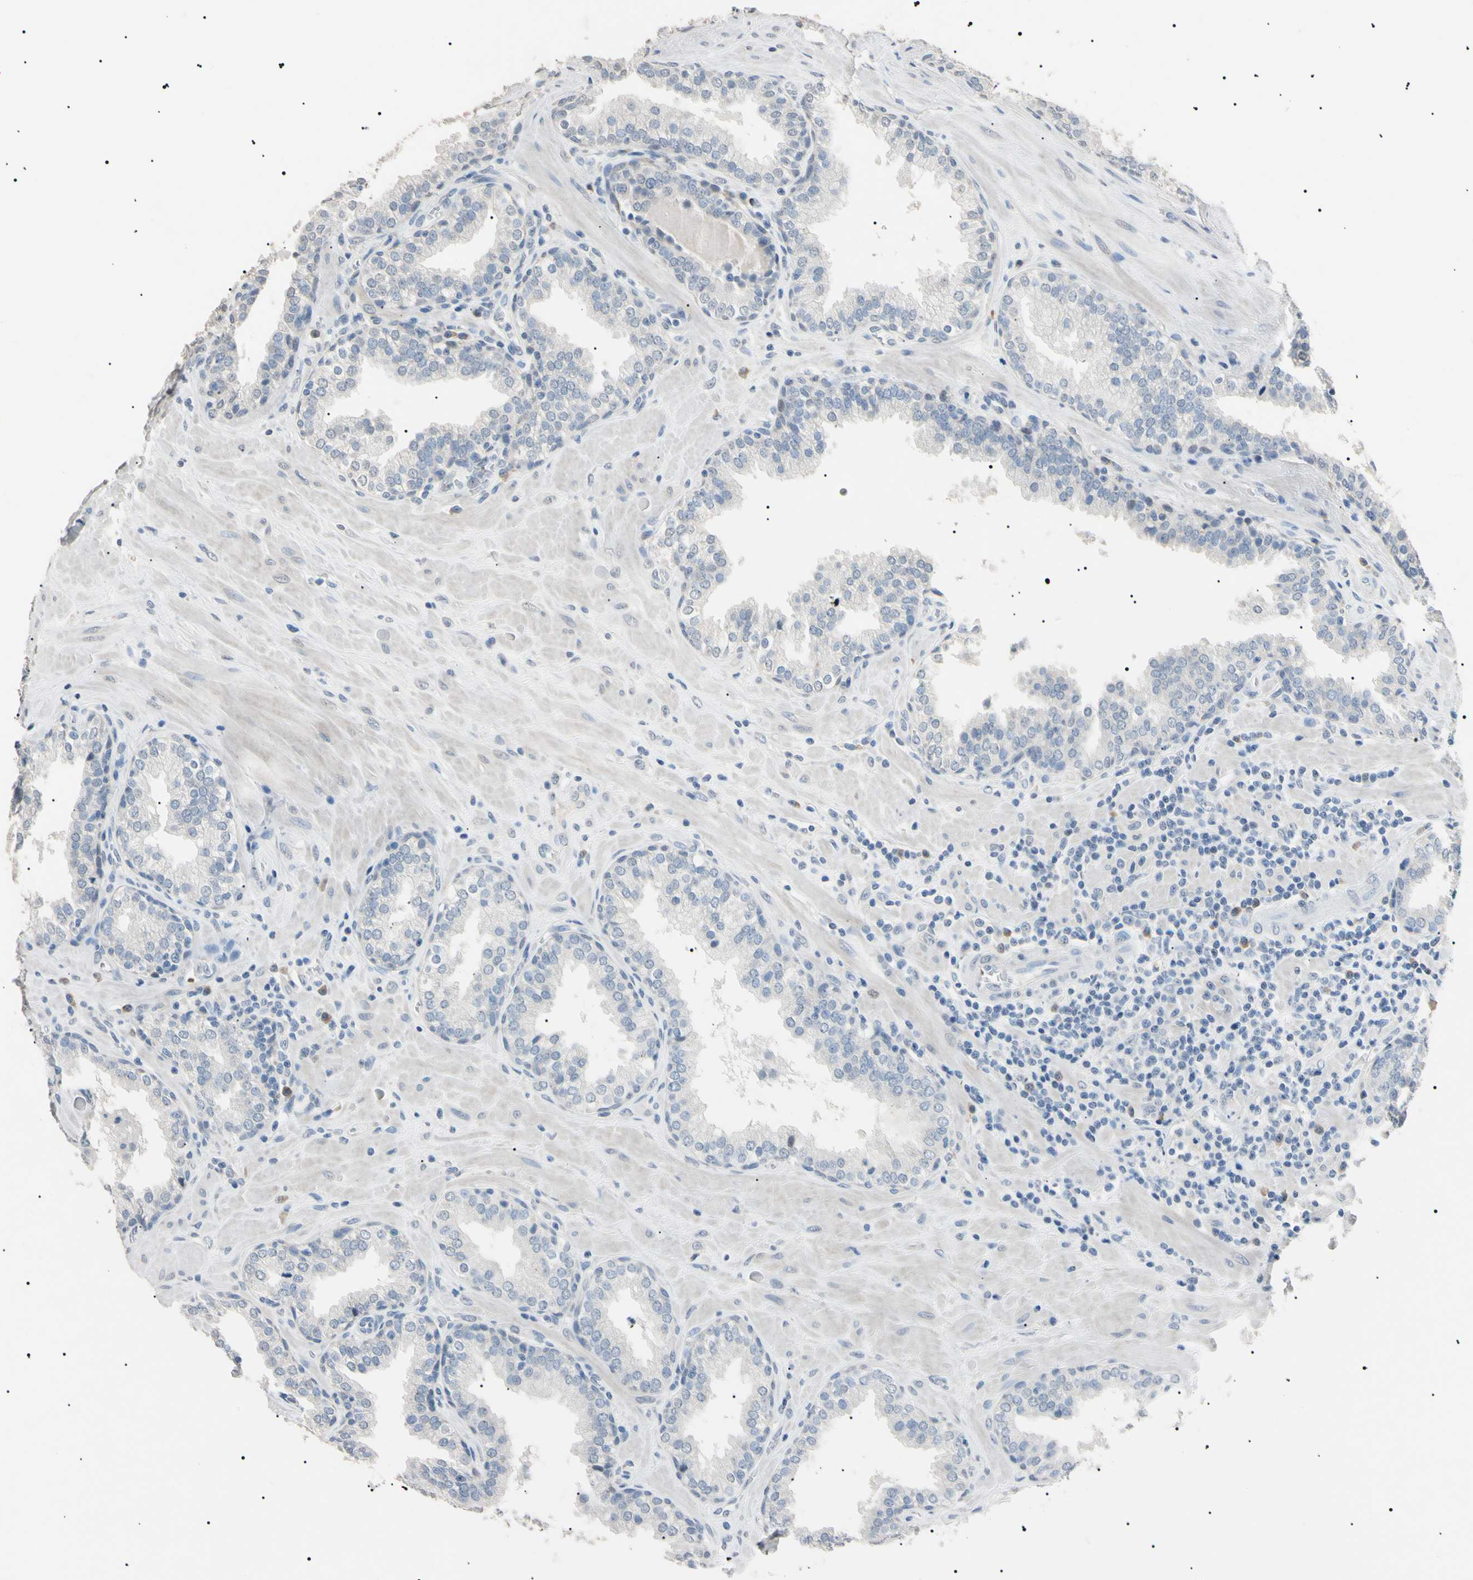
{"staining": {"intensity": "negative", "quantity": "none", "location": "none"}, "tissue": "prostate", "cell_type": "Glandular cells", "image_type": "normal", "snomed": [{"axis": "morphology", "description": "Normal tissue, NOS"}, {"axis": "topography", "description": "Prostate"}], "caption": "High magnification brightfield microscopy of benign prostate stained with DAB (brown) and counterstained with hematoxylin (blue): glandular cells show no significant expression. (Immunohistochemistry, brightfield microscopy, high magnification).", "gene": "CGB3", "patient": {"sex": "male", "age": 51}}